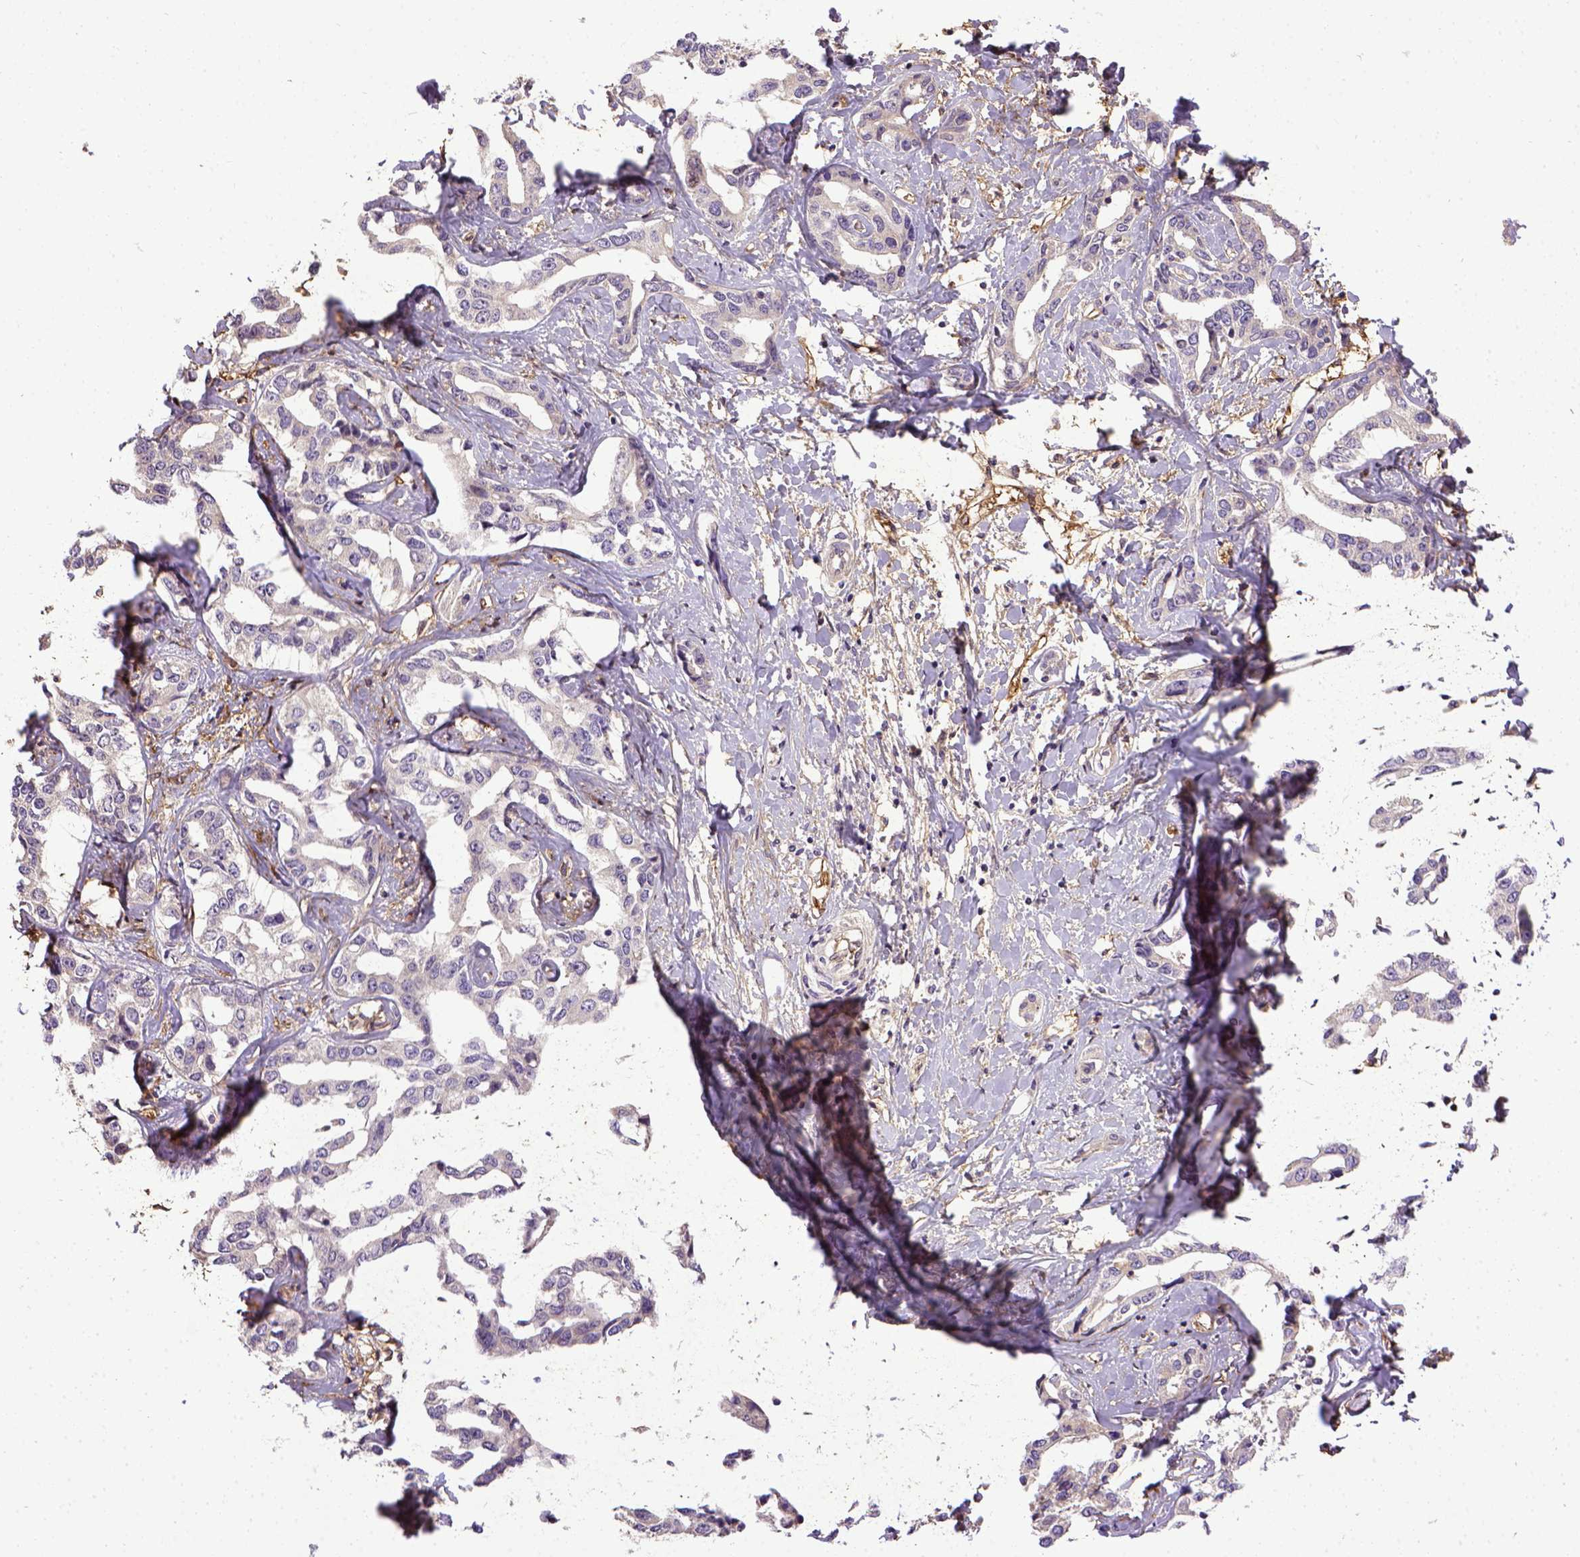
{"staining": {"intensity": "negative", "quantity": "none", "location": "none"}, "tissue": "liver cancer", "cell_type": "Tumor cells", "image_type": "cancer", "snomed": [{"axis": "morphology", "description": "Cholangiocarcinoma"}, {"axis": "topography", "description": "Liver"}], "caption": "This histopathology image is of liver cancer (cholangiocarcinoma) stained with IHC to label a protein in brown with the nuclei are counter-stained blue. There is no staining in tumor cells. (Stains: DAB immunohistochemistry with hematoxylin counter stain, Microscopy: brightfield microscopy at high magnification).", "gene": "ENG", "patient": {"sex": "male", "age": 59}}